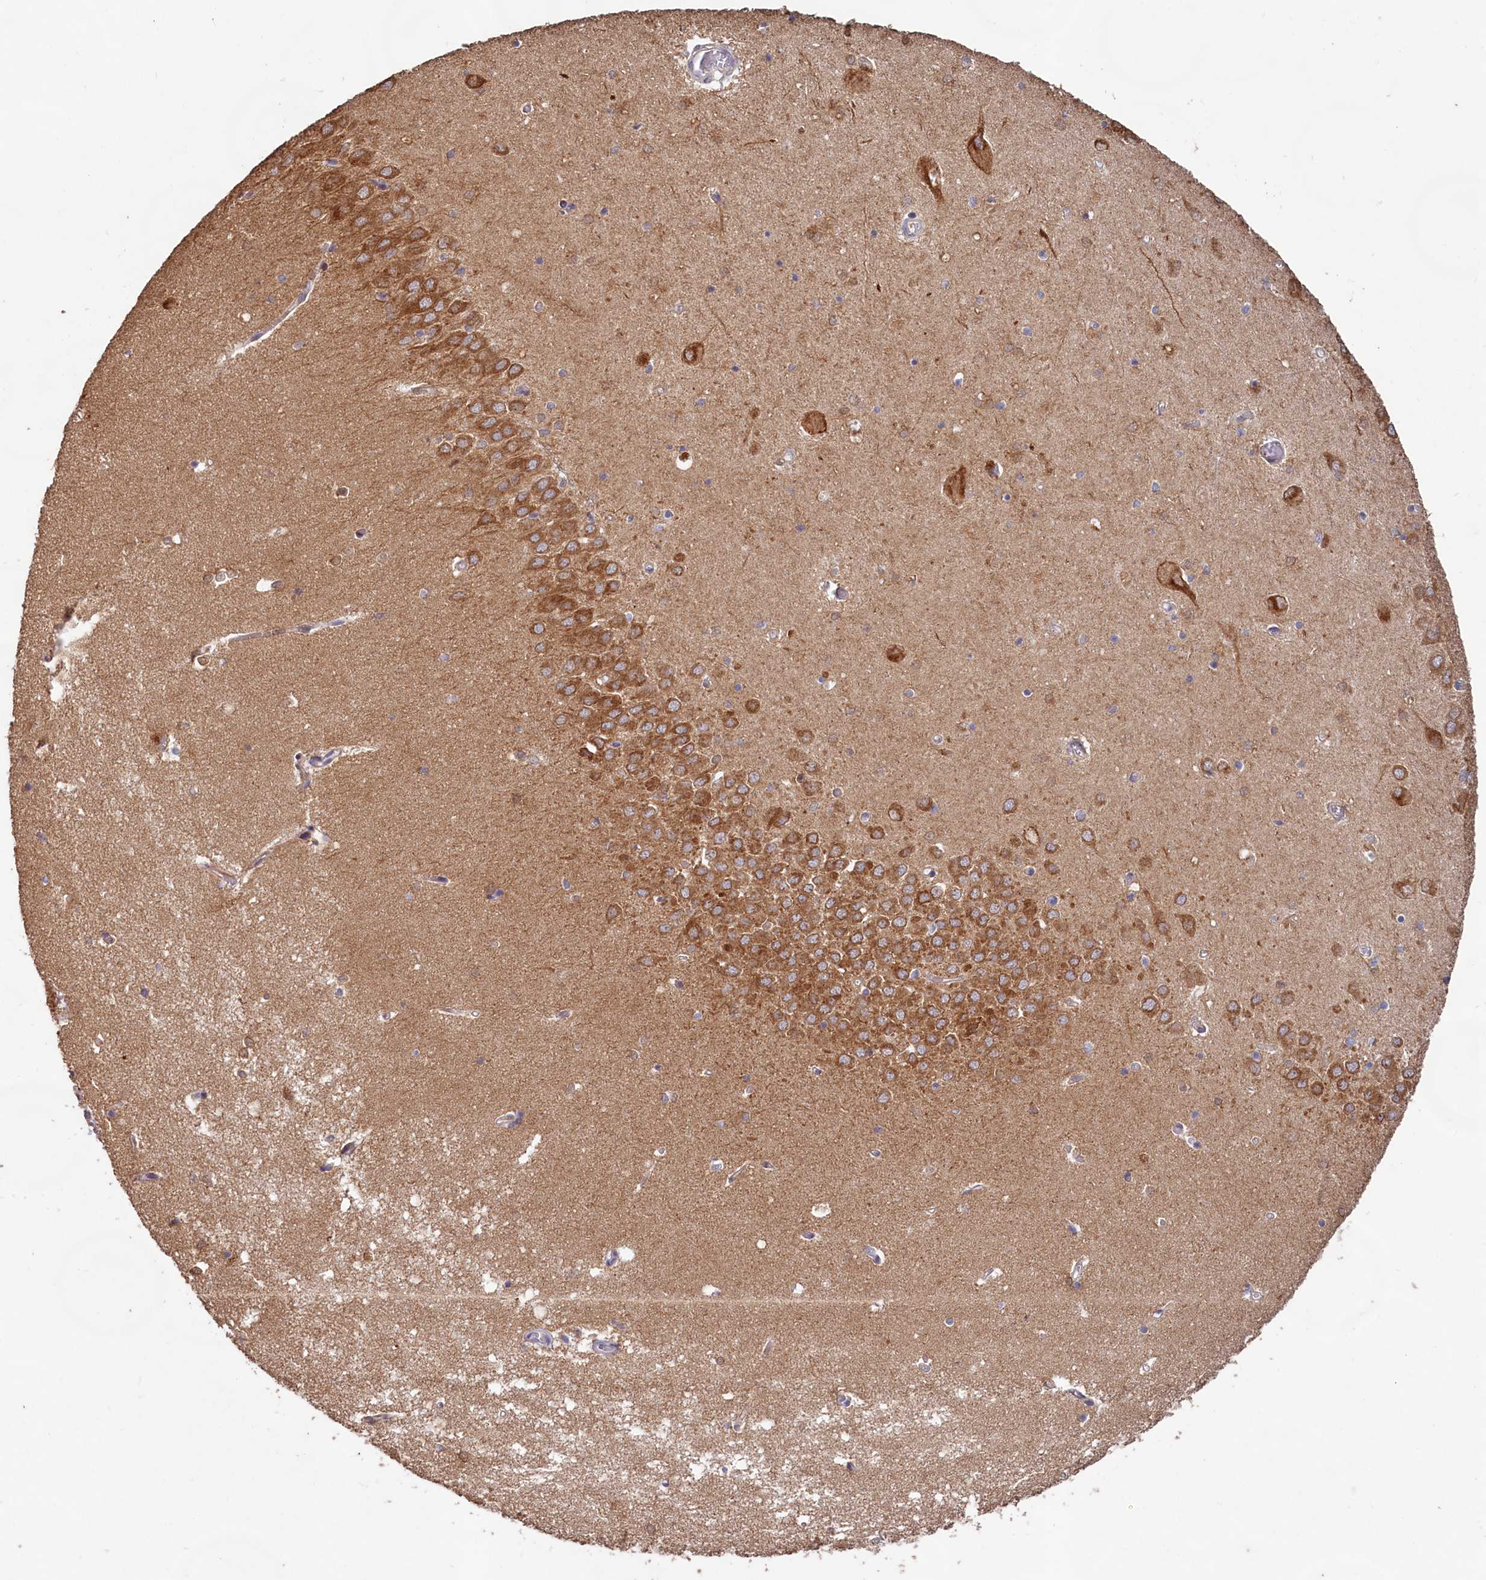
{"staining": {"intensity": "weak", "quantity": "25%-75%", "location": "cytoplasmic/membranous"}, "tissue": "hippocampus", "cell_type": "Glial cells", "image_type": "normal", "snomed": [{"axis": "morphology", "description": "Normal tissue, NOS"}, {"axis": "topography", "description": "Hippocampus"}], "caption": "Immunohistochemical staining of unremarkable hippocampus shows 25%-75% levels of weak cytoplasmic/membranous protein expression in about 25%-75% of glial cells. (Brightfield microscopy of DAB IHC at high magnification).", "gene": "FUNDC1", "patient": {"sex": "male", "age": 70}}